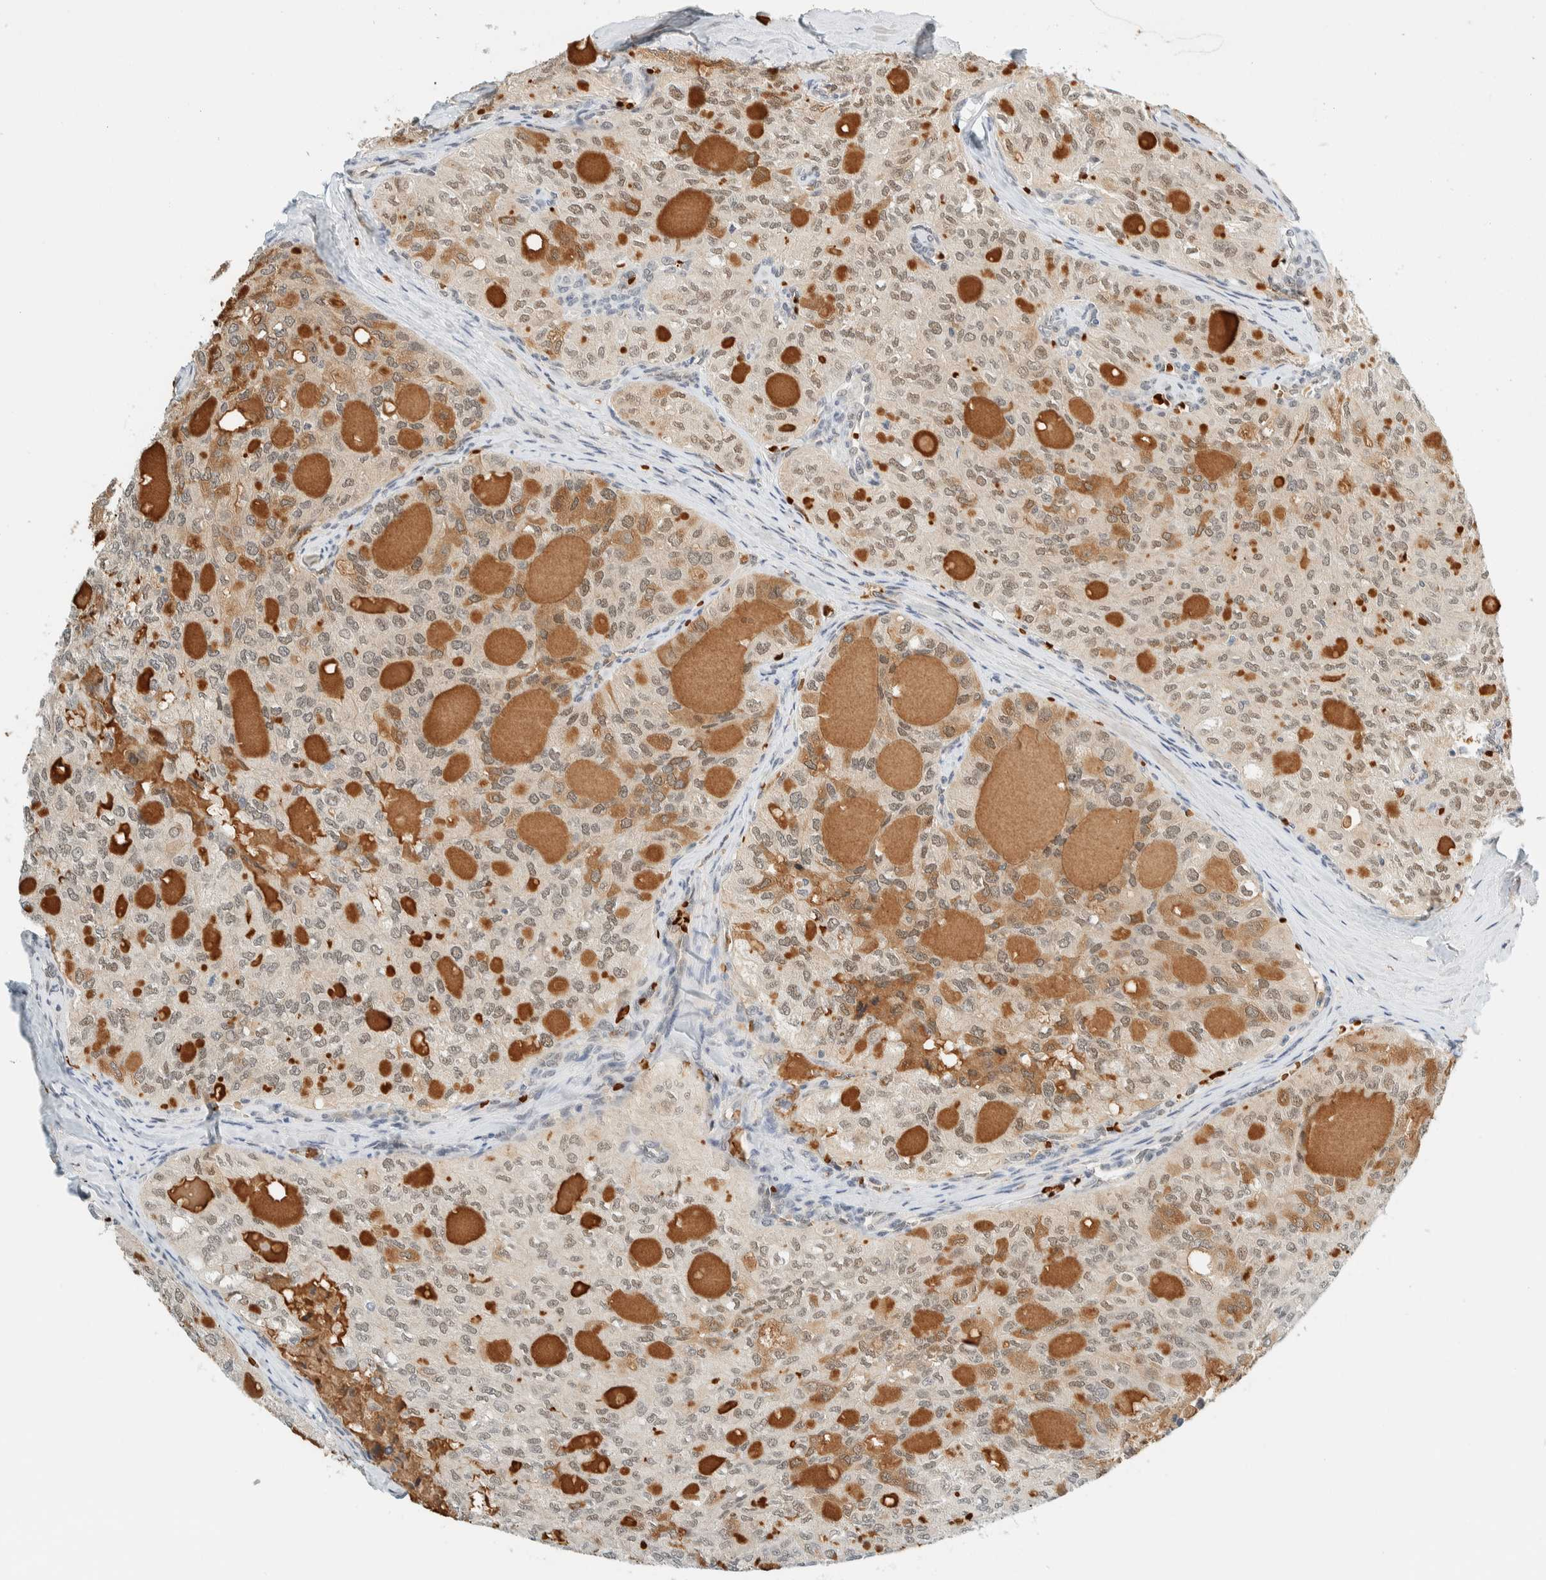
{"staining": {"intensity": "weak", "quantity": ">75%", "location": "cytoplasmic/membranous,nuclear"}, "tissue": "thyroid cancer", "cell_type": "Tumor cells", "image_type": "cancer", "snomed": [{"axis": "morphology", "description": "Follicular adenoma carcinoma, NOS"}, {"axis": "topography", "description": "Thyroid gland"}], "caption": "Protein positivity by immunohistochemistry (IHC) demonstrates weak cytoplasmic/membranous and nuclear staining in about >75% of tumor cells in thyroid follicular adenoma carcinoma.", "gene": "TSTD2", "patient": {"sex": "male", "age": 75}}